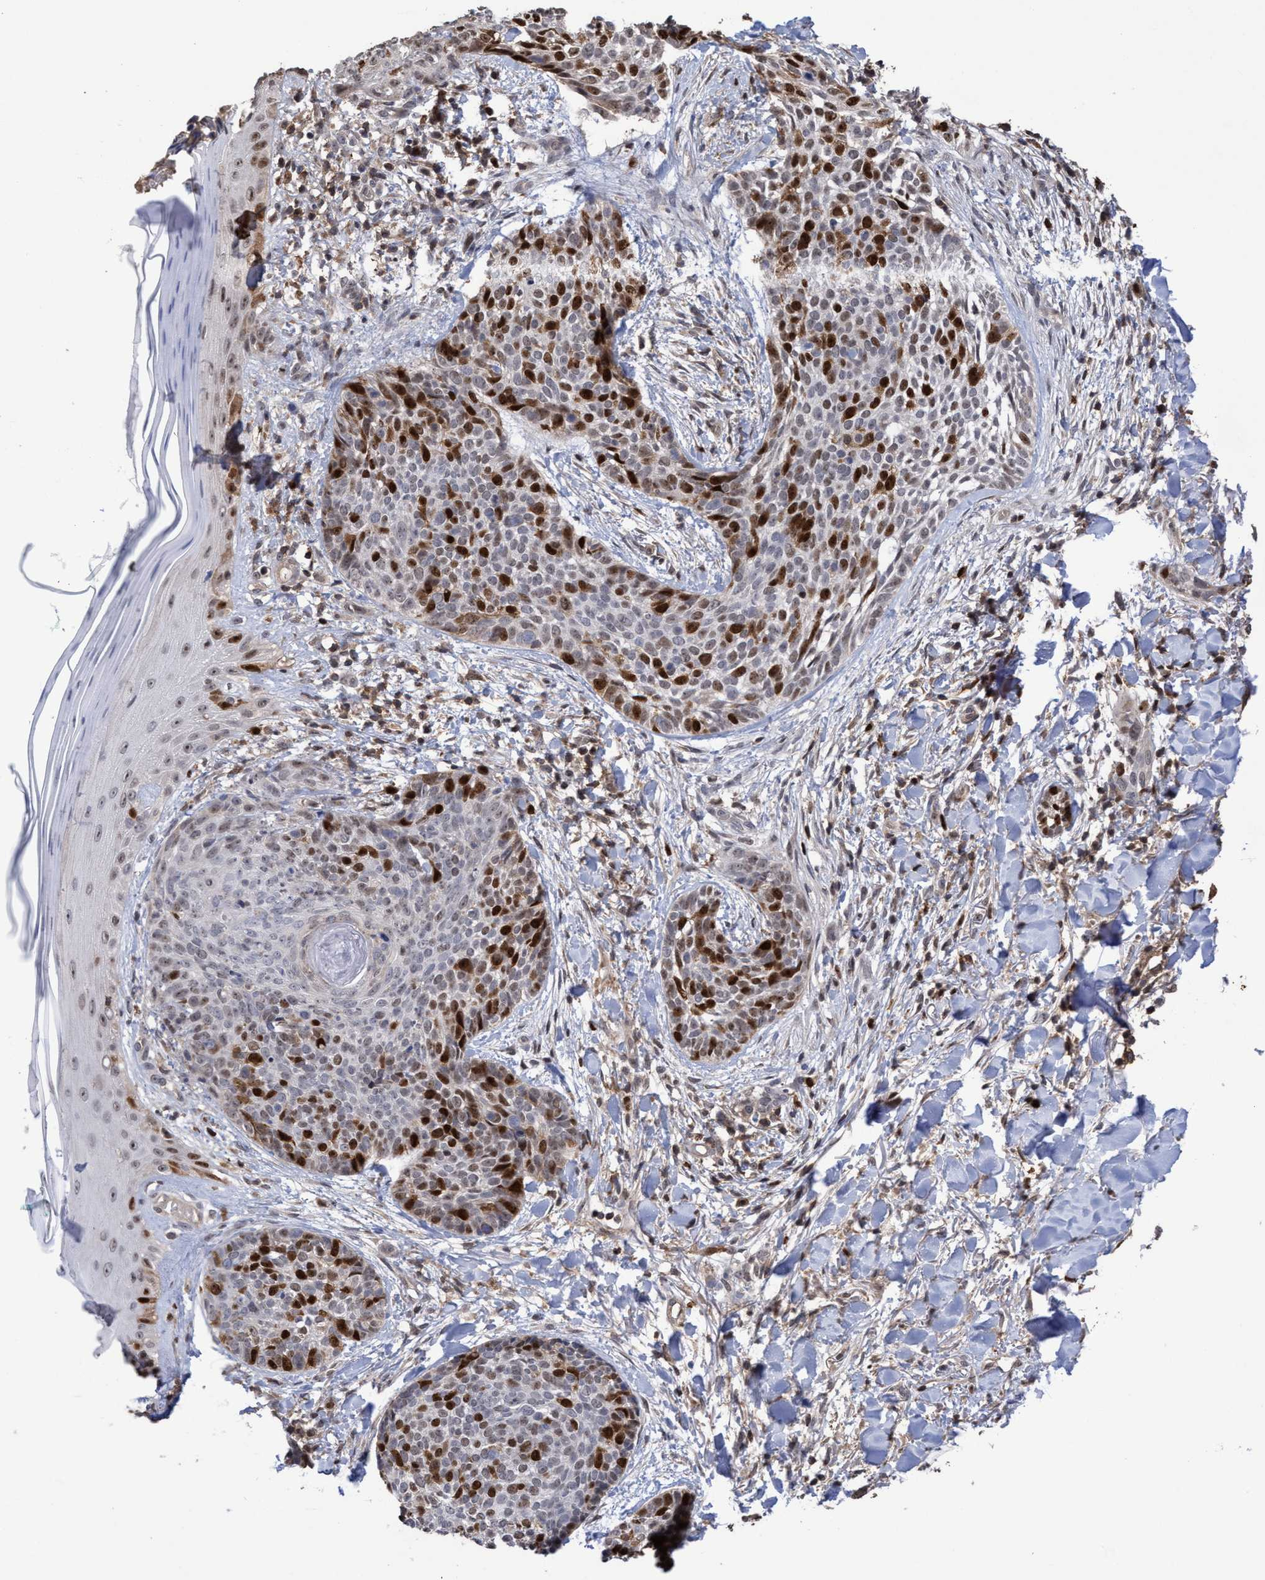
{"staining": {"intensity": "strong", "quantity": "25%-75%", "location": "nuclear"}, "tissue": "skin cancer", "cell_type": "Tumor cells", "image_type": "cancer", "snomed": [{"axis": "morphology", "description": "Normal tissue, NOS"}, {"axis": "morphology", "description": "Basal cell carcinoma"}, {"axis": "topography", "description": "Skin"}], "caption": "Skin basal cell carcinoma was stained to show a protein in brown. There is high levels of strong nuclear staining in approximately 25%-75% of tumor cells. (Brightfield microscopy of DAB IHC at high magnification).", "gene": "SLBP", "patient": {"sex": "male", "age": 67}}